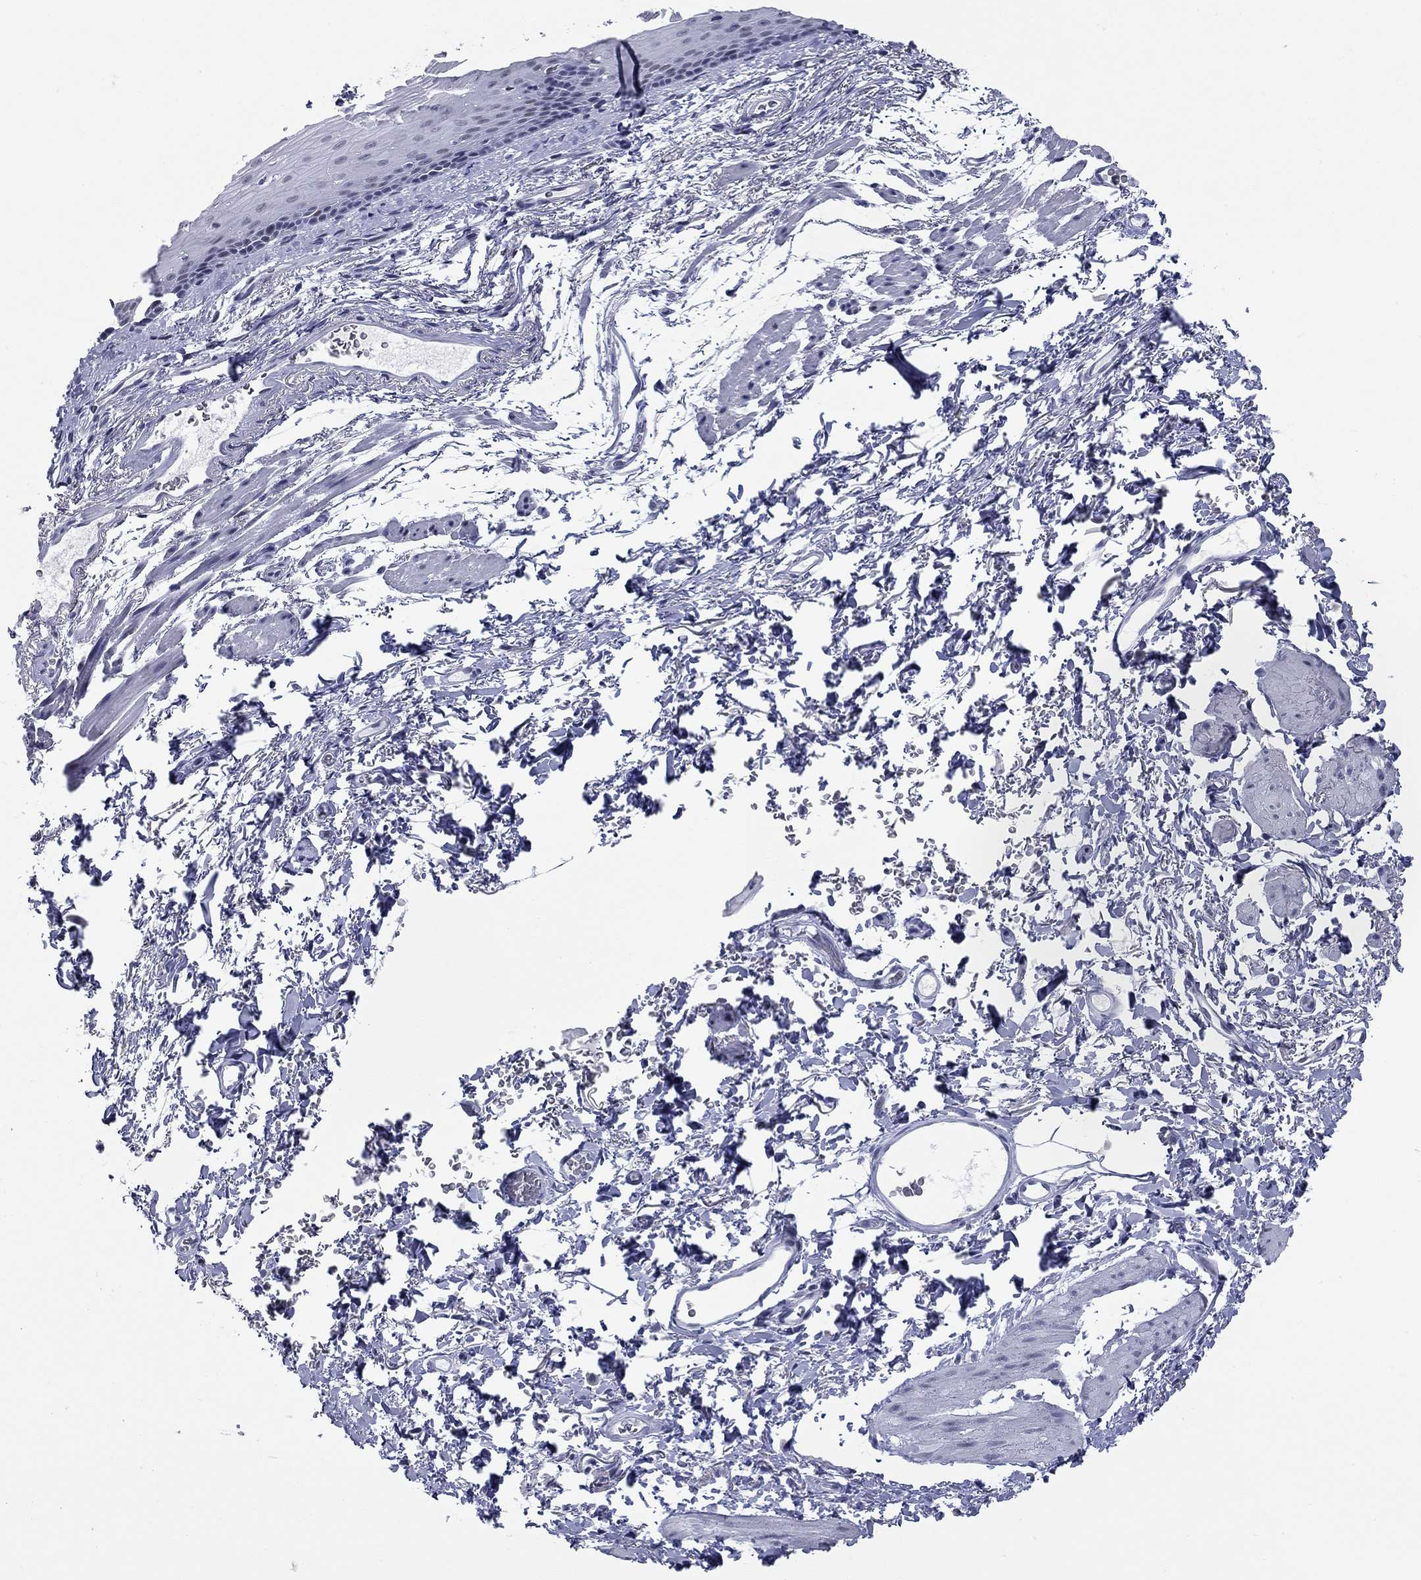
{"staining": {"intensity": "negative", "quantity": "none", "location": "none"}, "tissue": "esophagus", "cell_type": "Squamous epithelial cells", "image_type": "normal", "snomed": [{"axis": "morphology", "description": "Normal tissue, NOS"}, {"axis": "topography", "description": "Esophagus"}], "caption": "Immunohistochemical staining of unremarkable esophagus exhibits no significant expression in squamous epithelial cells.", "gene": "ASF1B", "patient": {"sex": "male", "age": 76}}